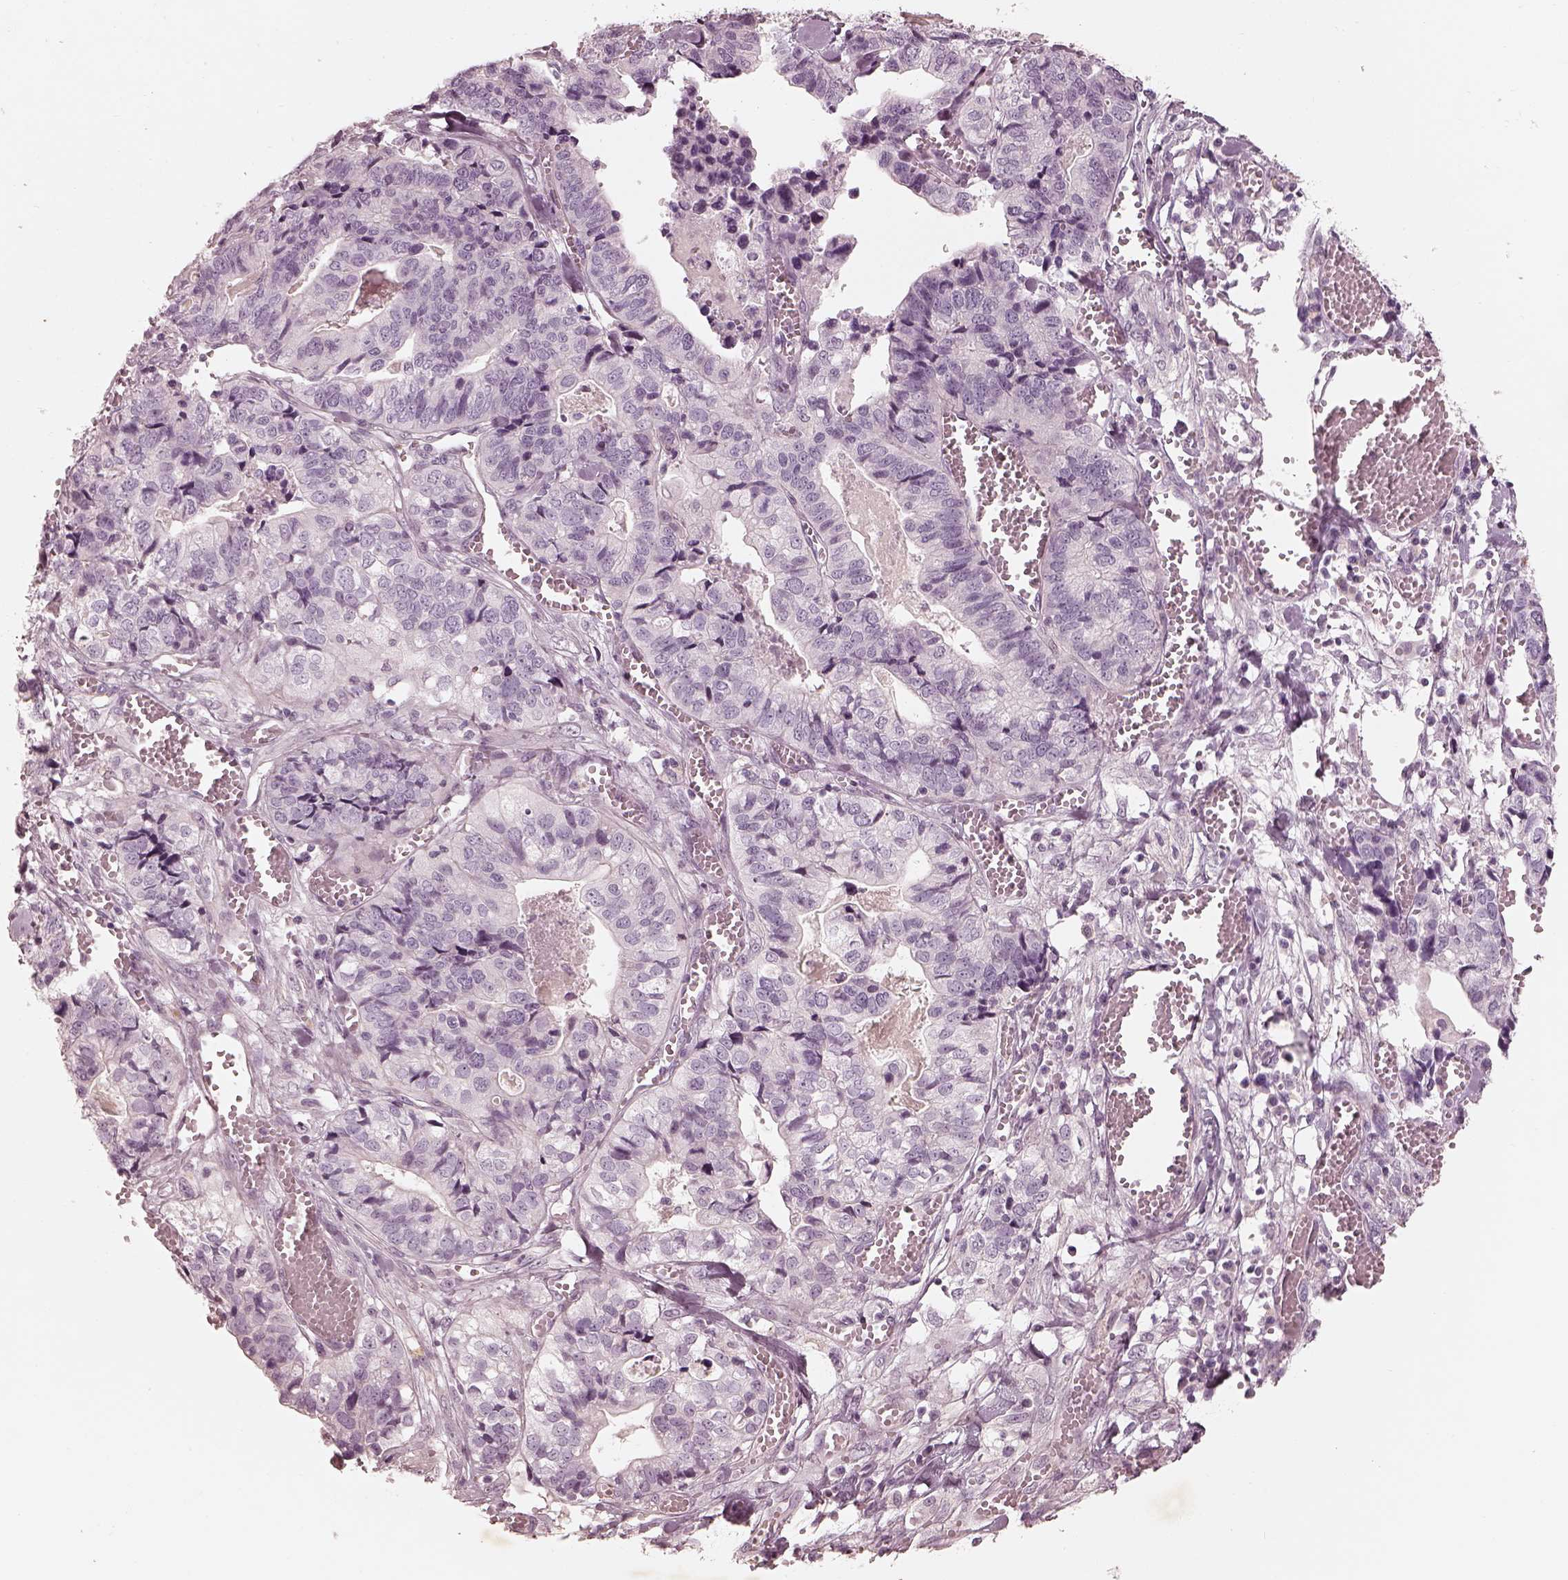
{"staining": {"intensity": "negative", "quantity": "none", "location": "none"}, "tissue": "stomach cancer", "cell_type": "Tumor cells", "image_type": "cancer", "snomed": [{"axis": "morphology", "description": "Adenocarcinoma, NOS"}, {"axis": "topography", "description": "Stomach, upper"}], "caption": "Immunohistochemical staining of stomach adenocarcinoma reveals no significant staining in tumor cells.", "gene": "ADRB3", "patient": {"sex": "female", "age": 67}}